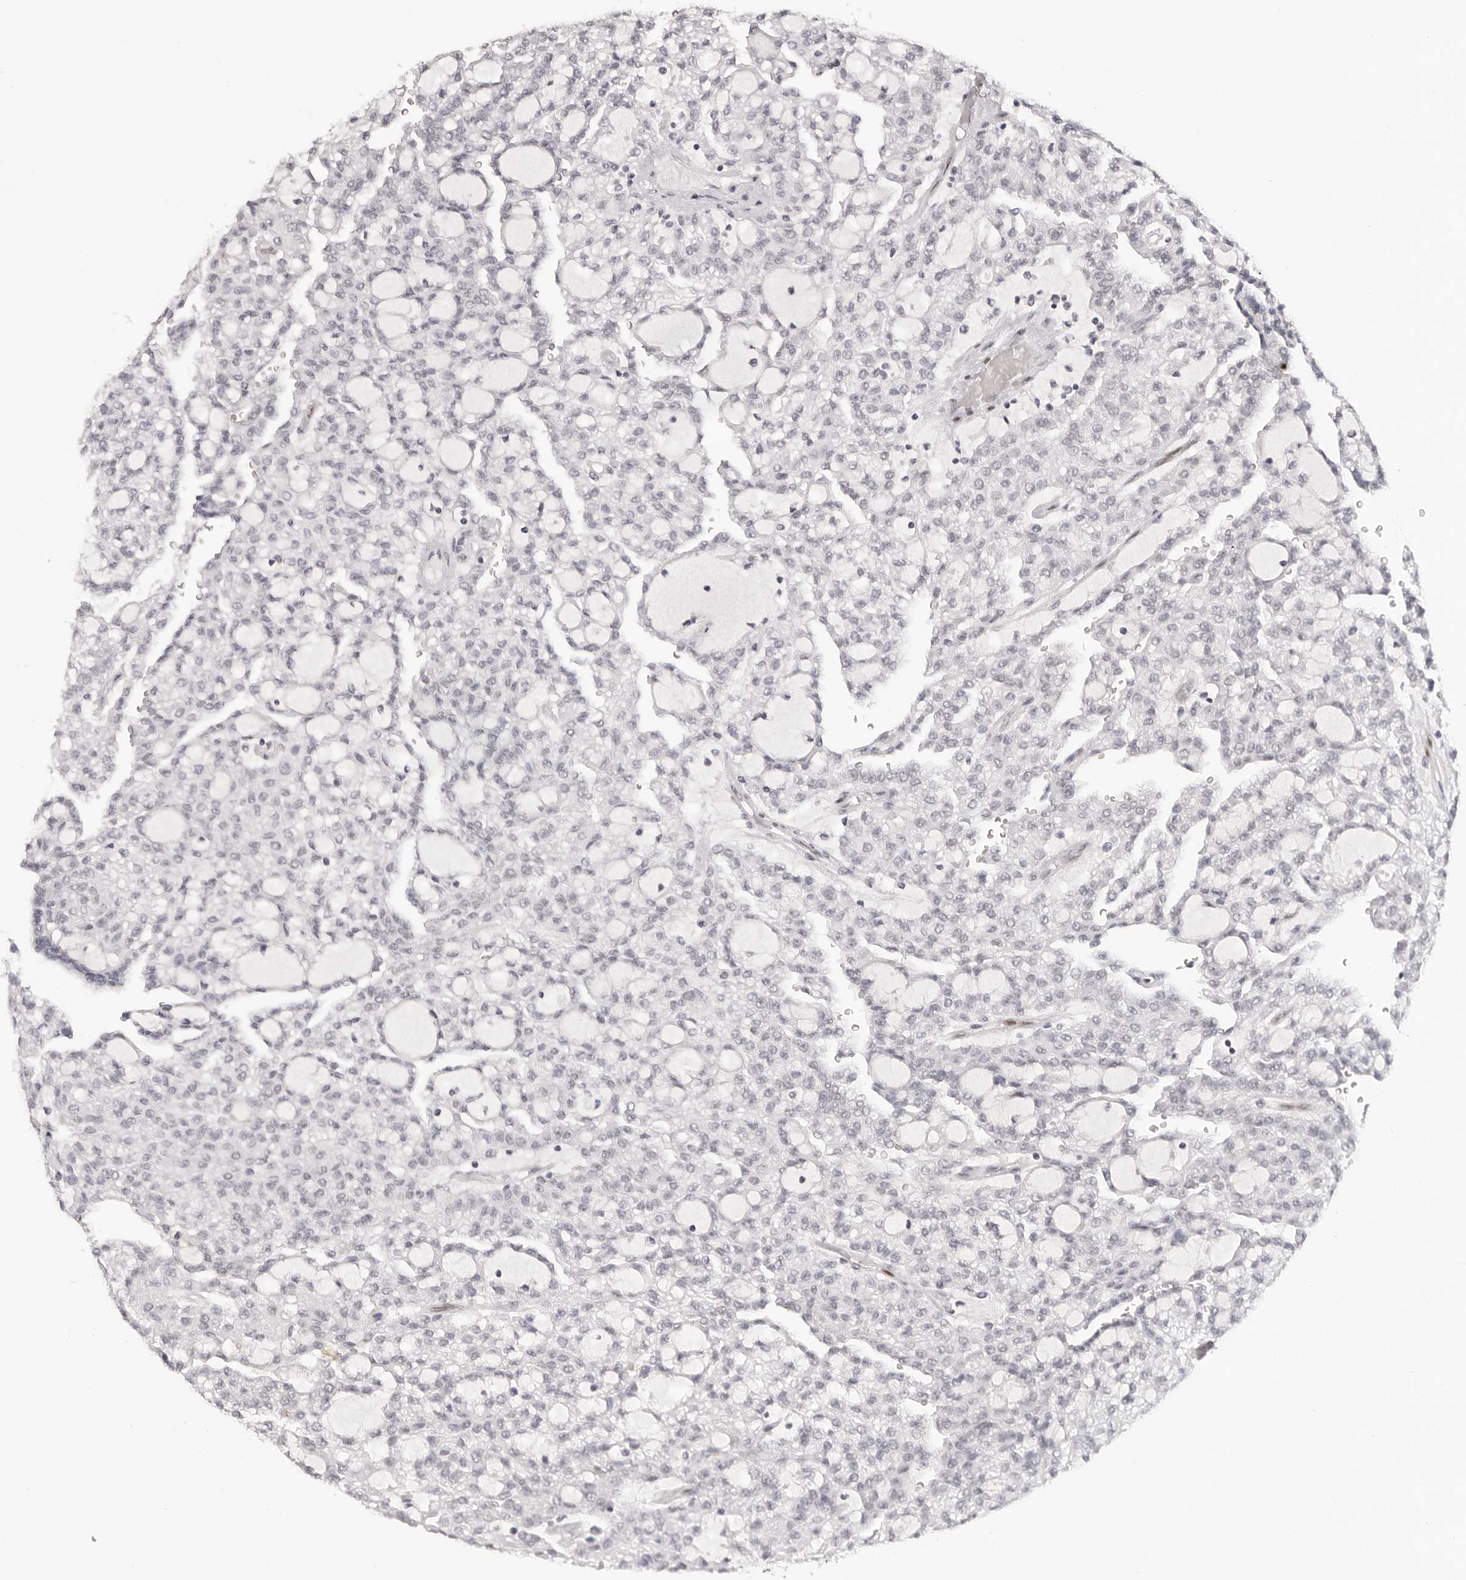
{"staining": {"intensity": "negative", "quantity": "none", "location": "none"}, "tissue": "renal cancer", "cell_type": "Tumor cells", "image_type": "cancer", "snomed": [{"axis": "morphology", "description": "Adenocarcinoma, NOS"}, {"axis": "topography", "description": "Kidney"}], "caption": "Immunohistochemistry (IHC) micrograph of adenocarcinoma (renal) stained for a protein (brown), which reveals no positivity in tumor cells.", "gene": "MAFK", "patient": {"sex": "male", "age": 63}}